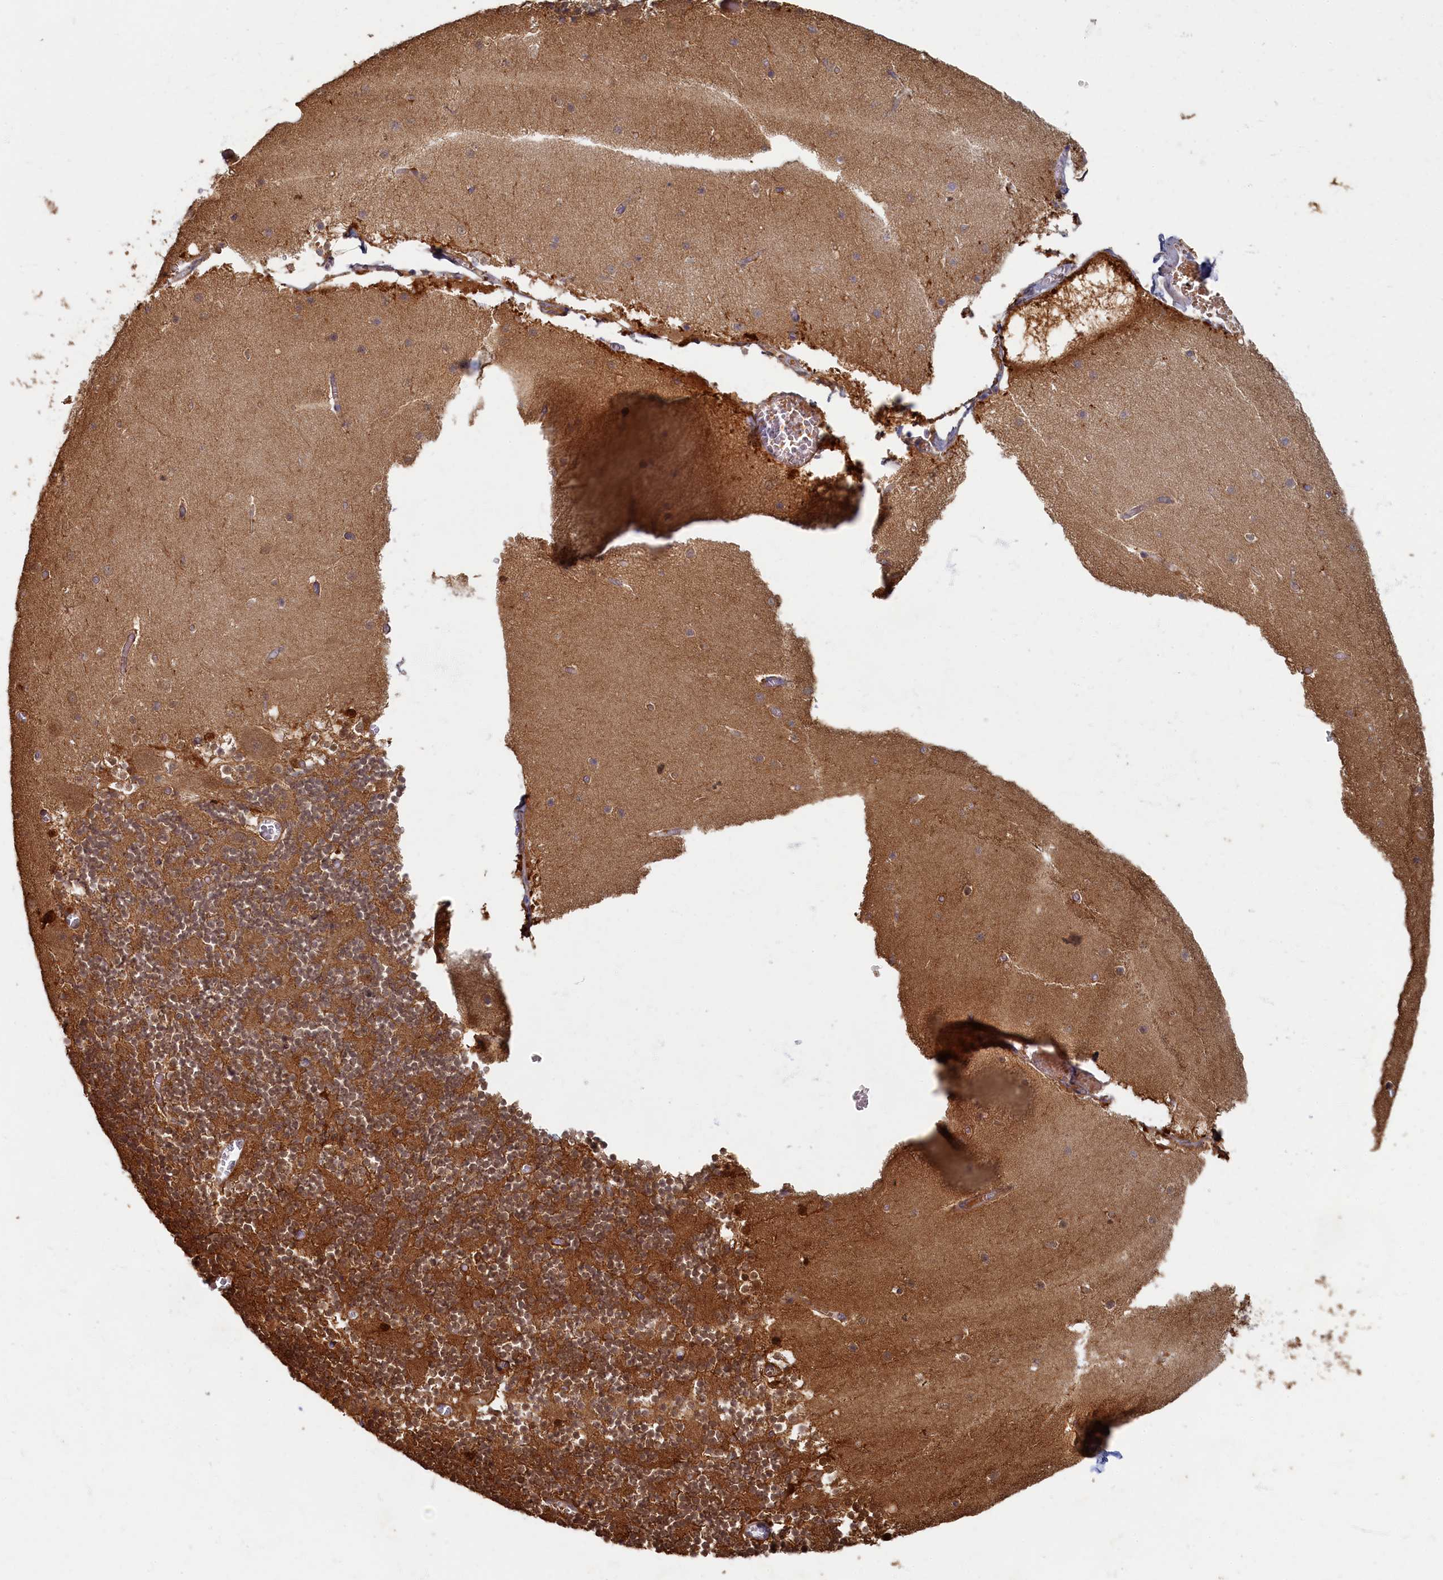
{"staining": {"intensity": "moderate", "quantity": ">75%", "location": "cytoplasmic/membranous"}, "tissue": "cerebellum", "cell_type": "Cells in granular layer", "image_type": "normal", "snomed": [{"axis": "morphology", "description": "Normal tissue, NOS"}, {"axis": "topography", "description": "Cerebellum"}], "caption": "Cerebellum stained with IHC reveals moderate cytoplasmic/membranous positivity in approximately >75% of cells in granular layer.", "gene": "HUNK", "patient": {"sex": "female", "age": 28}}